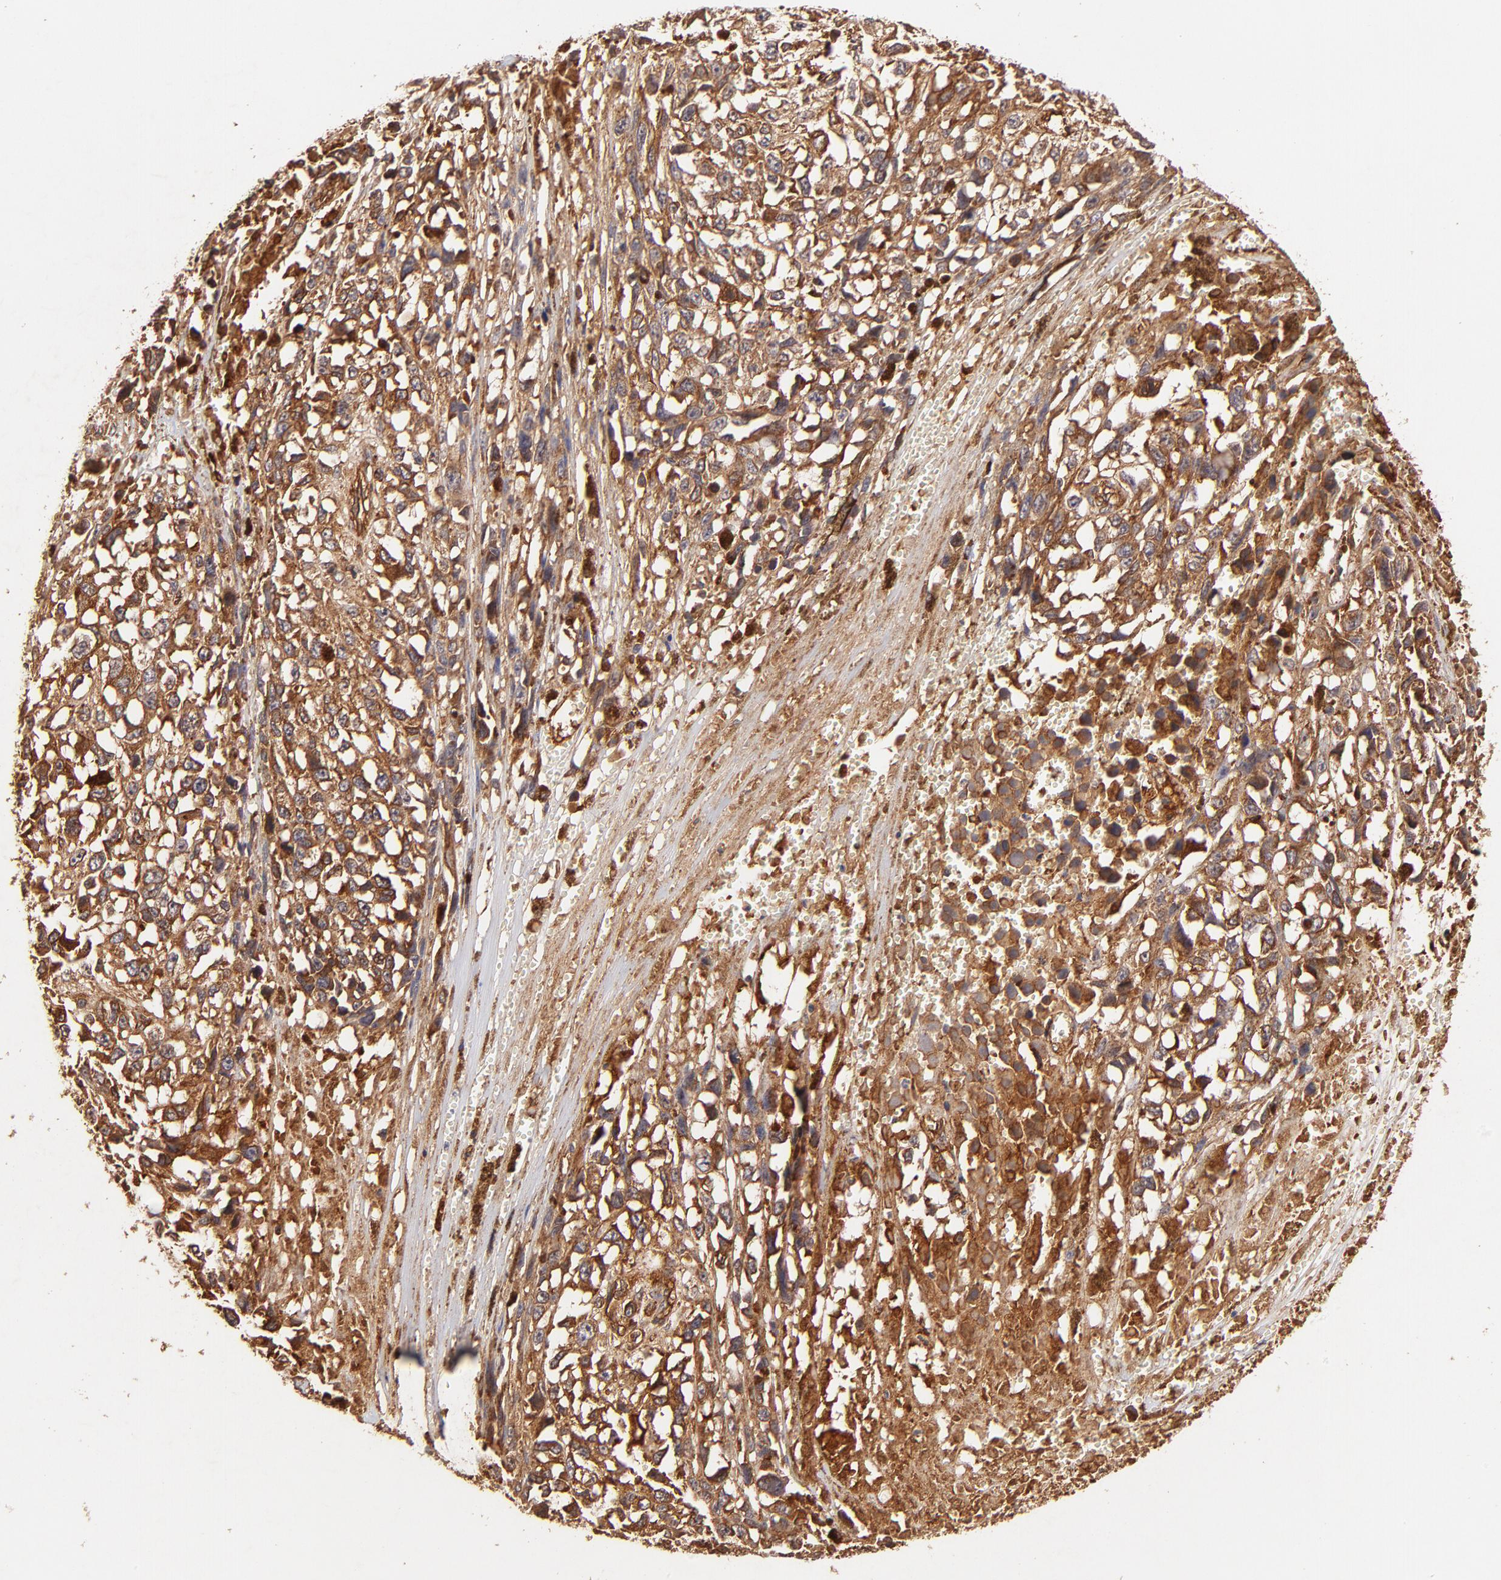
{"staining": {"intensity": "strong", "quantity": ">75%", "location": "cytoplasmic/membranous"}, "tissue": "melanoma", "cell_type": "Tumor cells", "image_type": "cancer", "snomed": [{"axis": "morphology", "description": "Malignant melanoma, Metastatic site"}, {"axis": "topography", "description": "Lymph node"}], "caption": "IHC micrograph of malignant melanoma (metastatic site) stained for a protein (brown), which displays high levels of strong cytoplasmic/membranous staining in about >75% of tumor cells.", "gene": "ITGB1", "patient": {"sex": "male", "age": 59}}